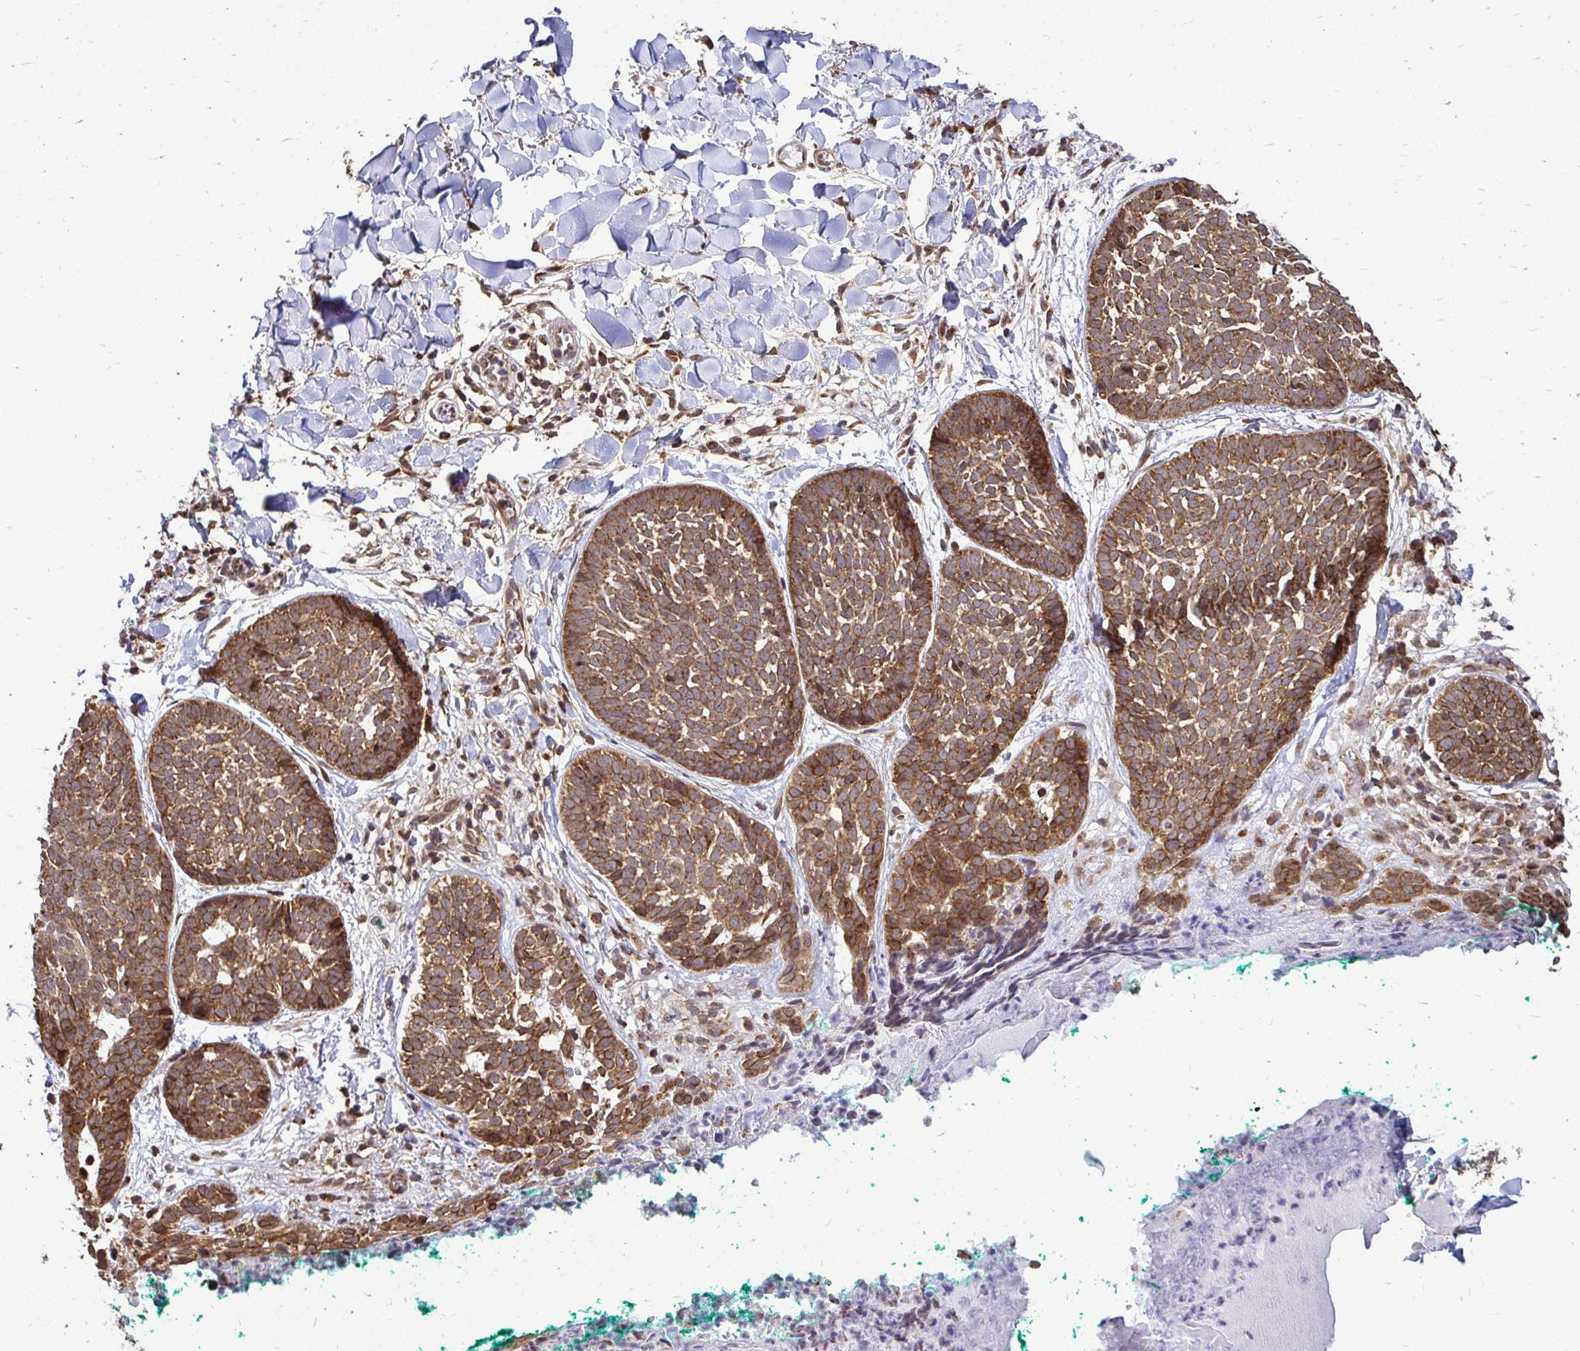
{"staining": {"intensity": "moderate", "quantity": ">75%", "location": "cytoplasmic/membranous"}, "tissue": "skin cancer", "cell_type": "Tumor cells", "image_type": "cancer", "snomed": [{"axis": "morphology", "description": "Basal cell carcinoma"}, {"axis": "topography", "description": "Skin"}, {"axis": "topography", "description": "Skin of neck"}, {"axis": "topography", "description": "Skin of shoulder"}, {"axis": "topography", "description": "Skin of back"}], "caption": "Tumor cells demonstrate medium levels of moderate cytoplasmic/membranous positivity in approximately >75% of cells in skin cancer.", "gene": "FMR1", "patient": {"sex": "male", "age": 80}}